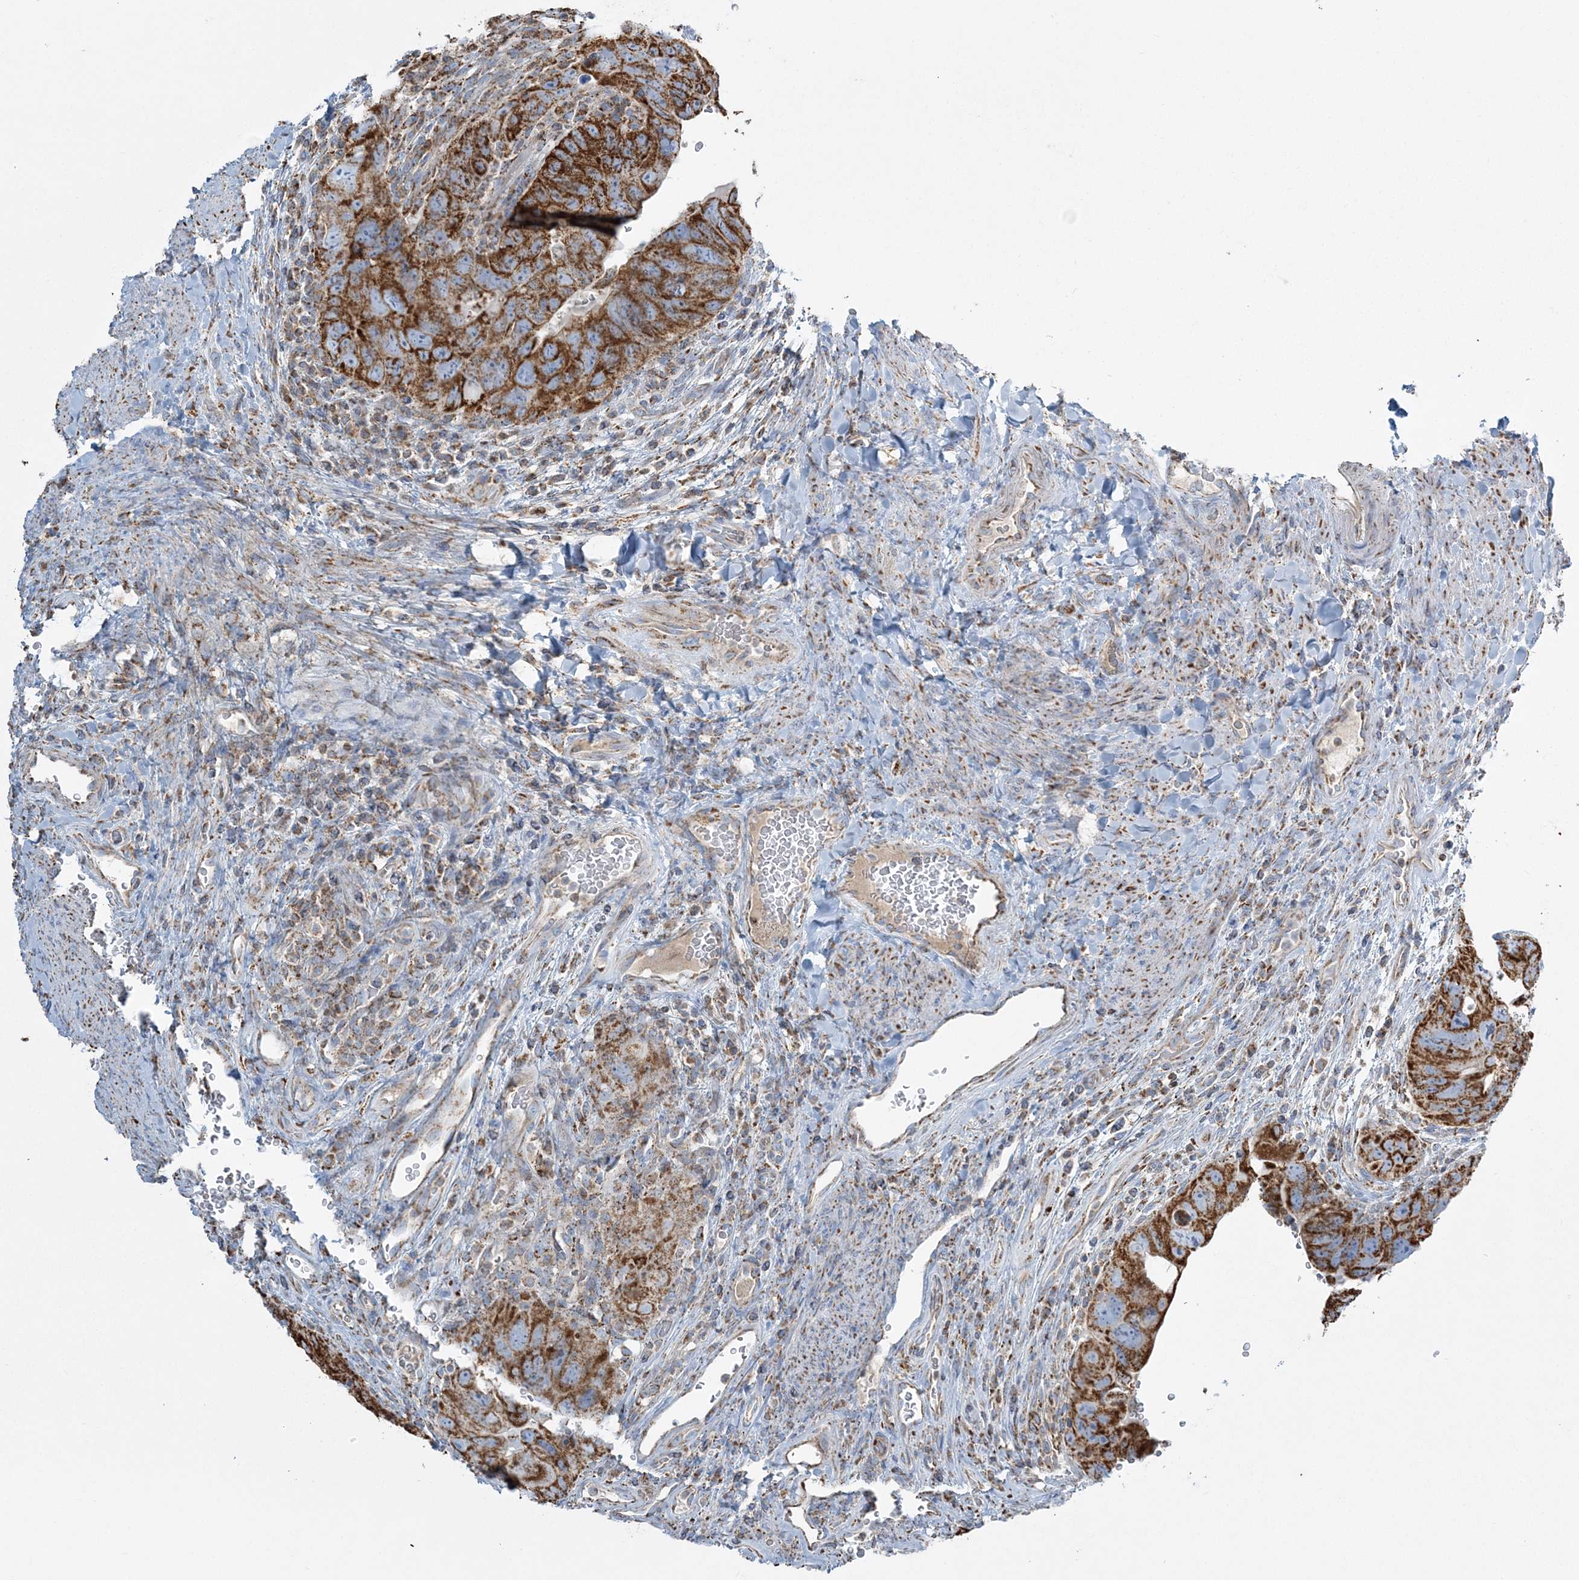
{"staining": {"intensity": "strong", "quantity": ">75%", "location": "cytoplasmic/membranous"}, "tissue": "colorectal cancer", "cell_type": "Tumor cells", "image_type": "cancer", "snomed": [{"axis": "morphology", "description": "Adenocarcinoma, NOS"}, {"axis": "topography", "description": "Rectum"}], "caption": "A brown stain labels strong cytoplasmic/membranous staining of a protein in human colorectal cancer tumor cells.", "gene": "RAB11FIP3", "patient": {"sex": "male", "age": 59}}